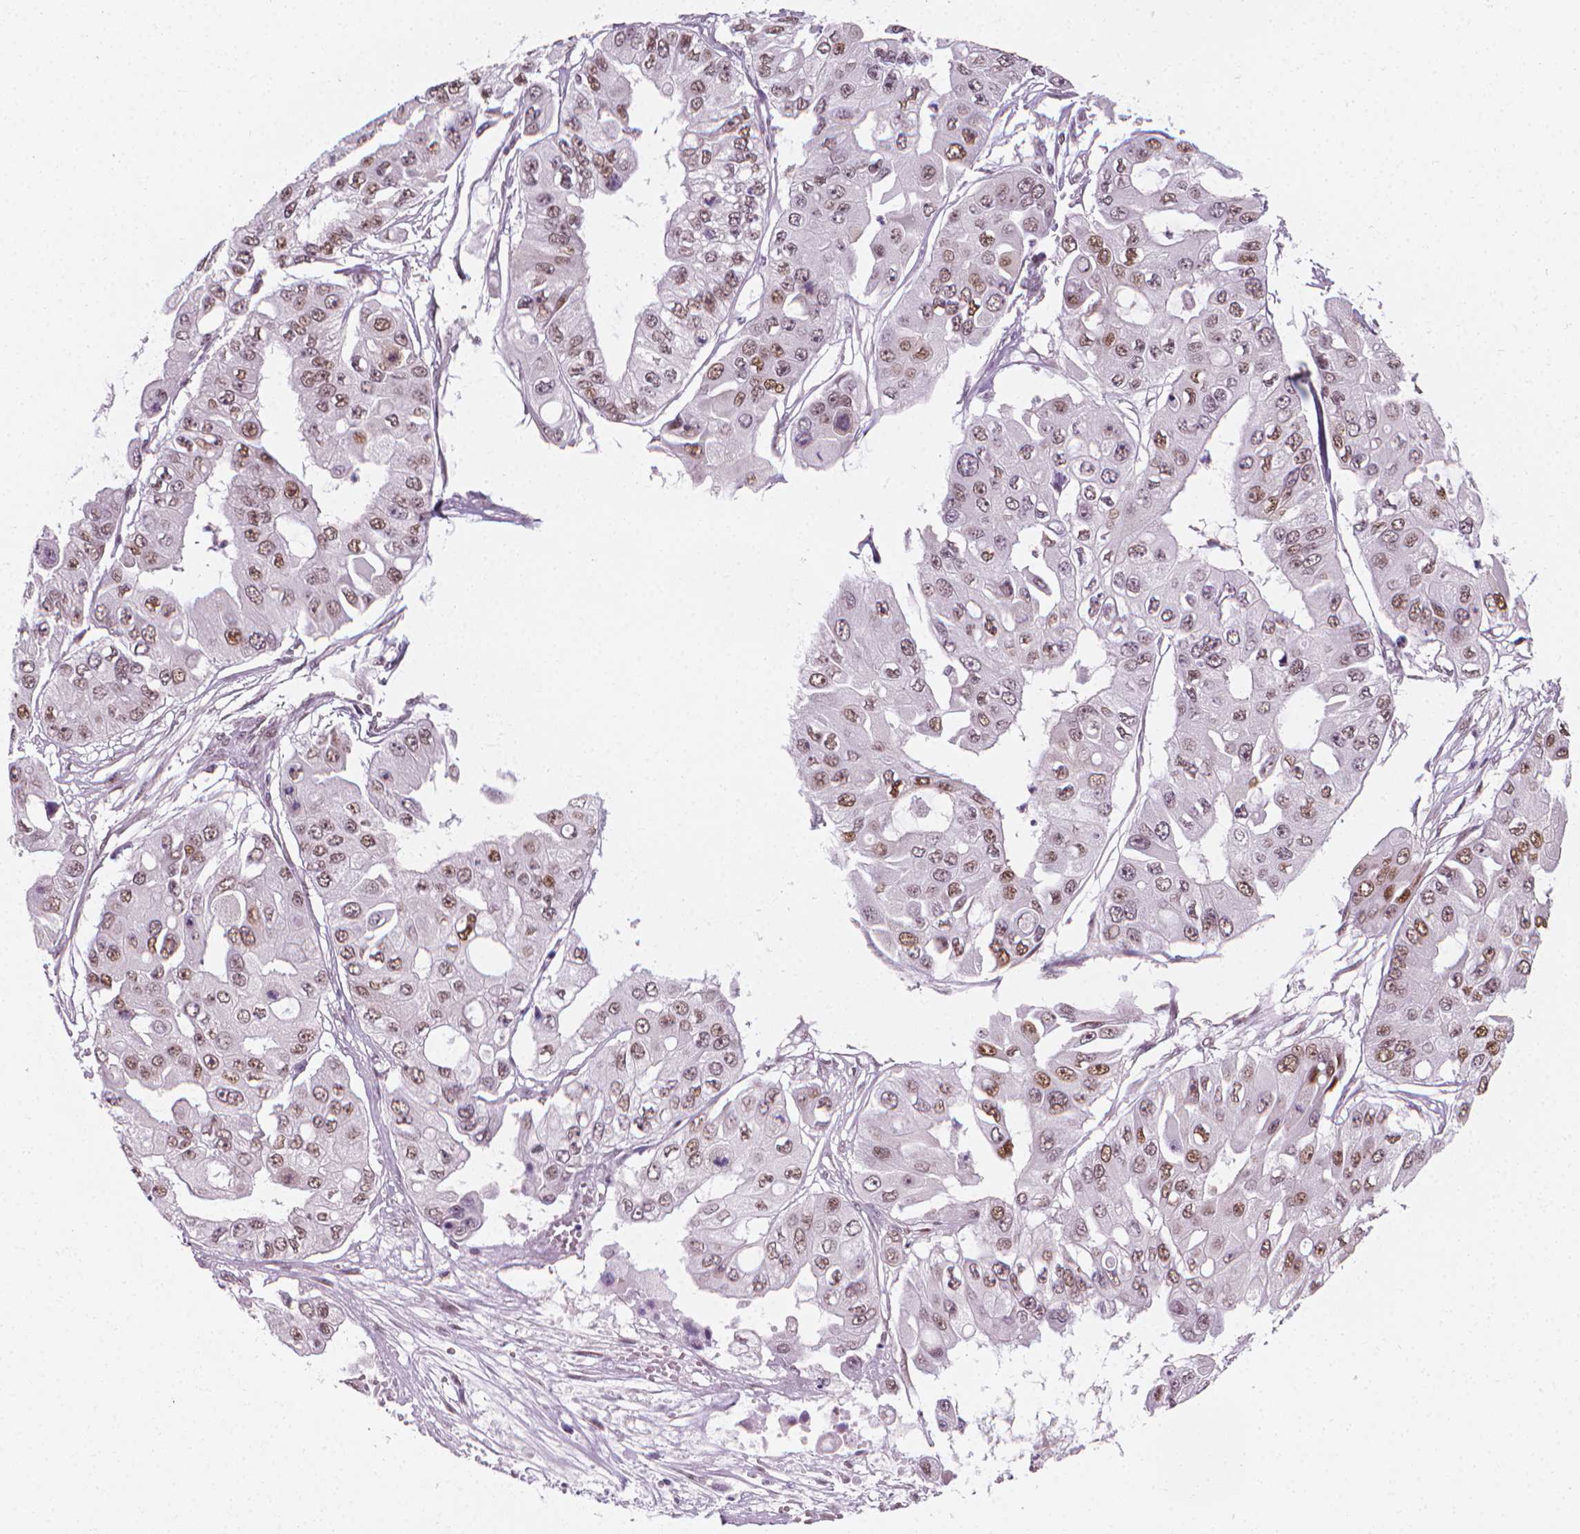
{"staining": {"intensity": "moderate", "quantity": ">75%", "location": "nuclear"}, "tissue": "ovarian cancer", "cell_type": "Tumor cells", "image_type": "cancer", "snomed": [{"axis": "morphology", "description": "Cystadenocarcinoma, serous, NOS"}, {"axis": "topography", "description": "Ovary"}], "caption": "Tumor cells exhibit medium levels of moderate nuclear positivity in about >75% of cells in human ovarian serous cystadenocarcinoma.", "gene": "CDKN1C", "patient": {"sex": "female", "age": 56}}